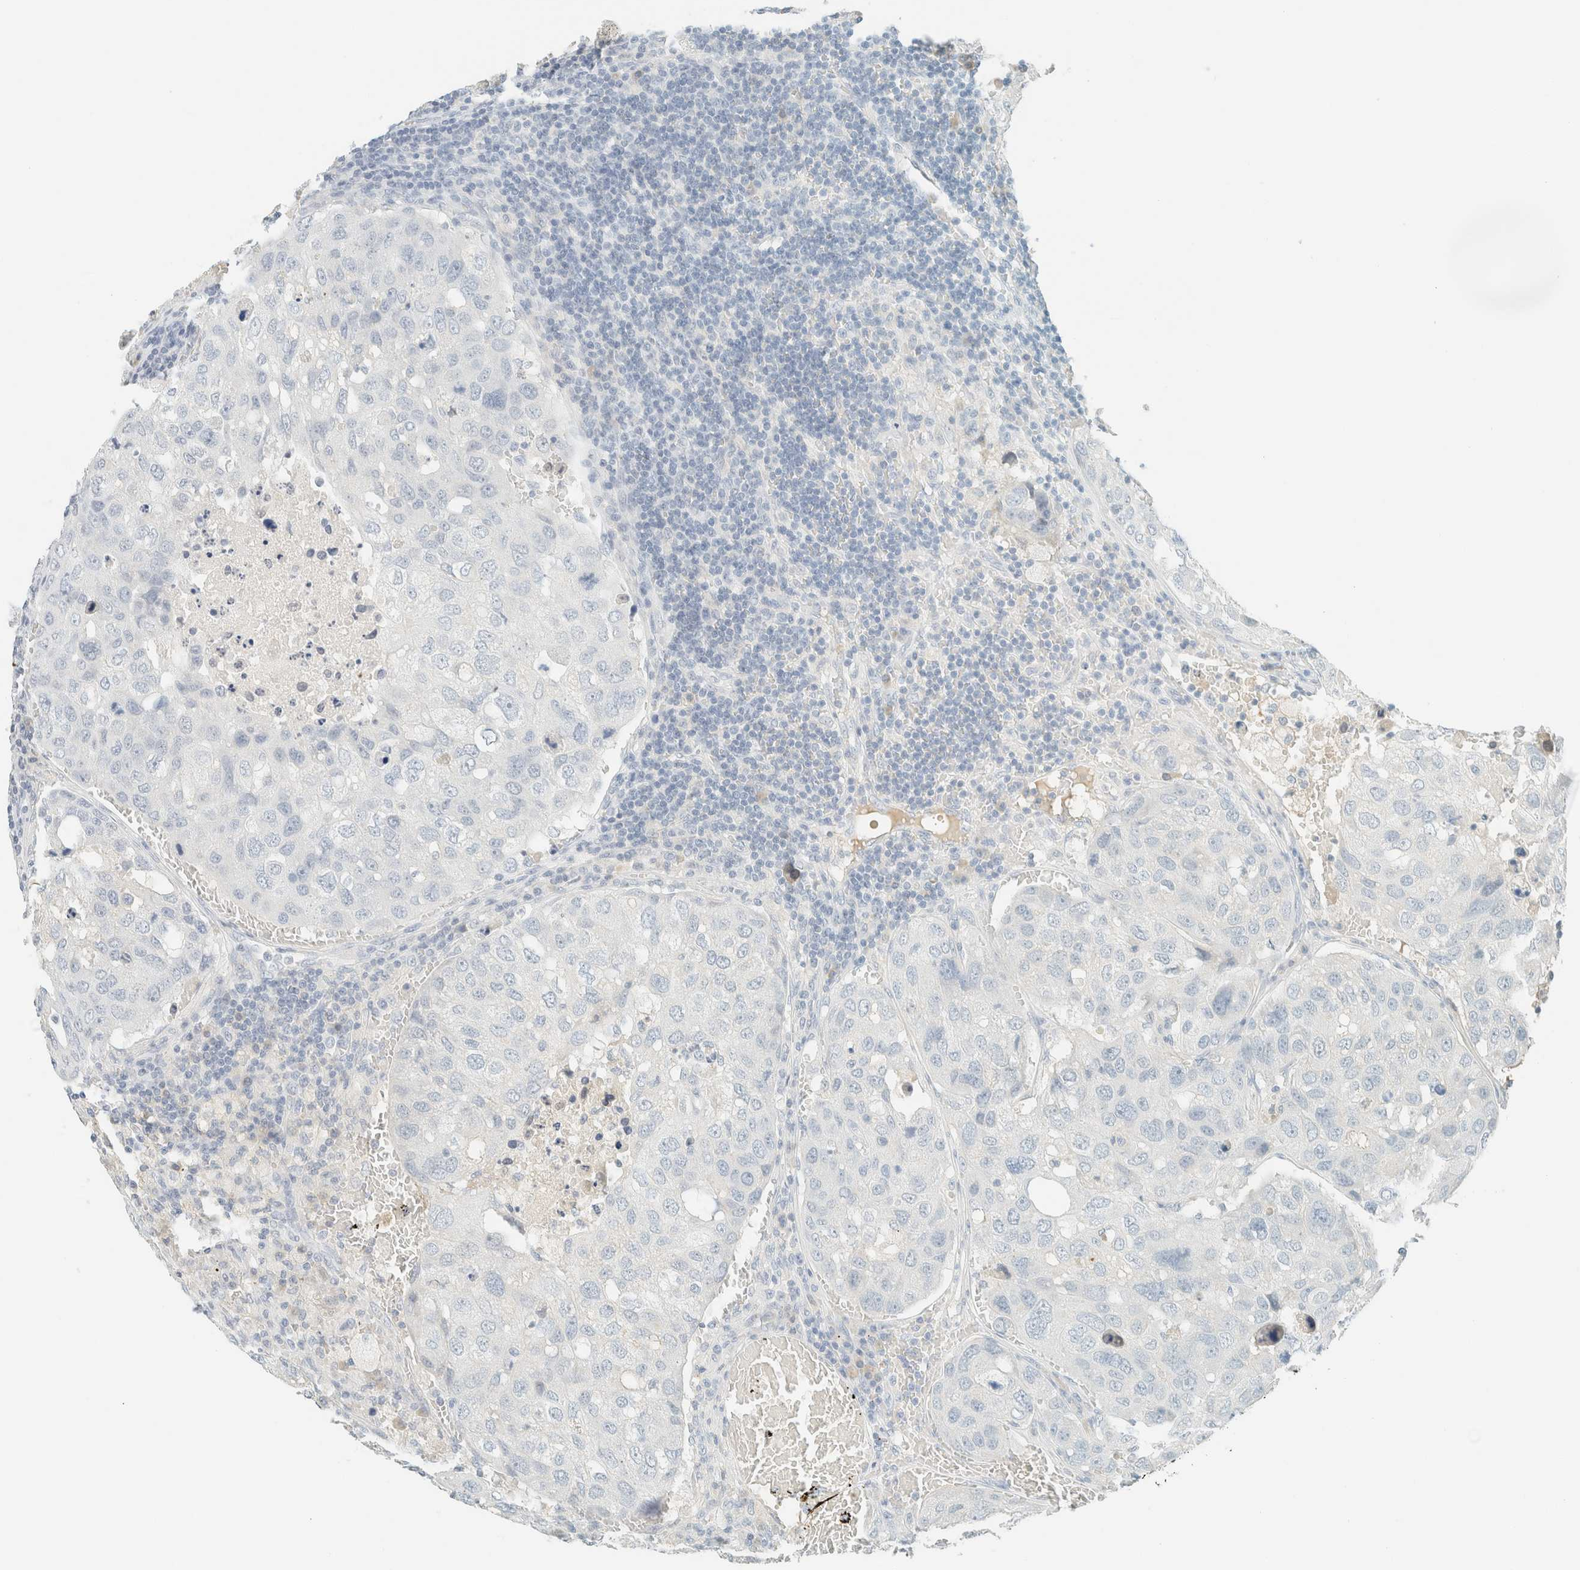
{"staining": {"intensity": "negative", "quantity": "none", "location": "none"}, "tissue": "urothelial cancer", "cell_type": "Tumor cells", "image_type": "cancer", "snomed": [{"axis": "morphology", "description": "Urothelial carcinoma, High grade"}, {"axis": "topography", "description": "Lymph node"}, {"axis": "topography", "description": "Urinary bladder"}], "caption": "This is a histopathology image of immunohistochemistry staining of urothelial carcinoma (high-grade), which shows no expression in tumor cells. (DAB IHC, high magnification).", "gene": "GPA33", "patient": {"sex": "male", "age": 51}}